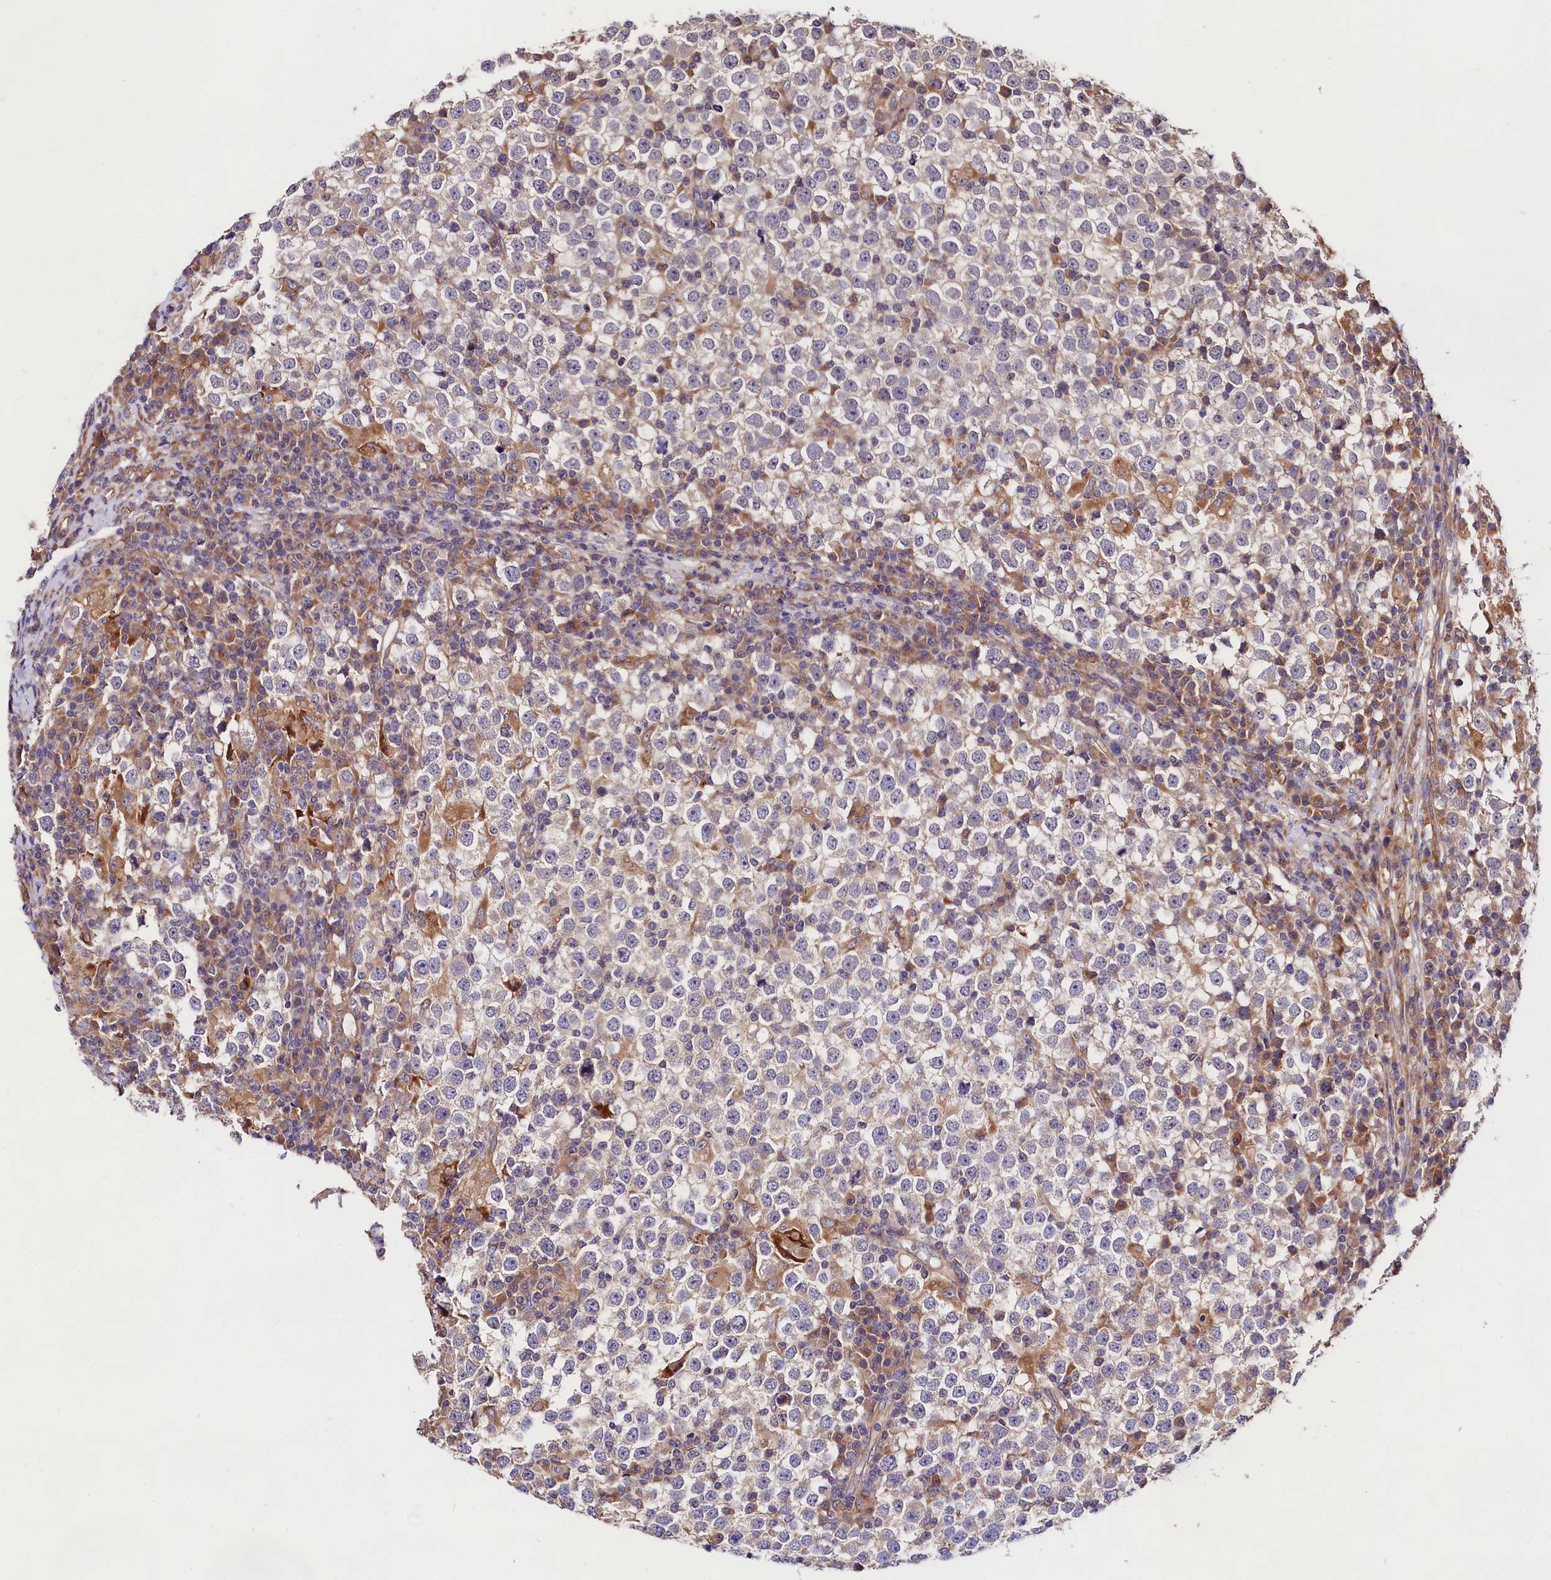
{"staining": {"intensity": "negative", "quantity": "none", "location": "none"}, "tissue": "testis cancer", "cell_type": "Tumor cells", "image_type": "cancer", "snomed": [{"axis": "morphology", "description": "Seminoma, NOS"}, {"axis": "topography", "description": "Testis"}], "caption": "Micrograph shows no significant protein positivity in tumor cells of testis cancer (seminoma).", "gene": "SPG11", "patient": {"sex": "male", "age": 65}}